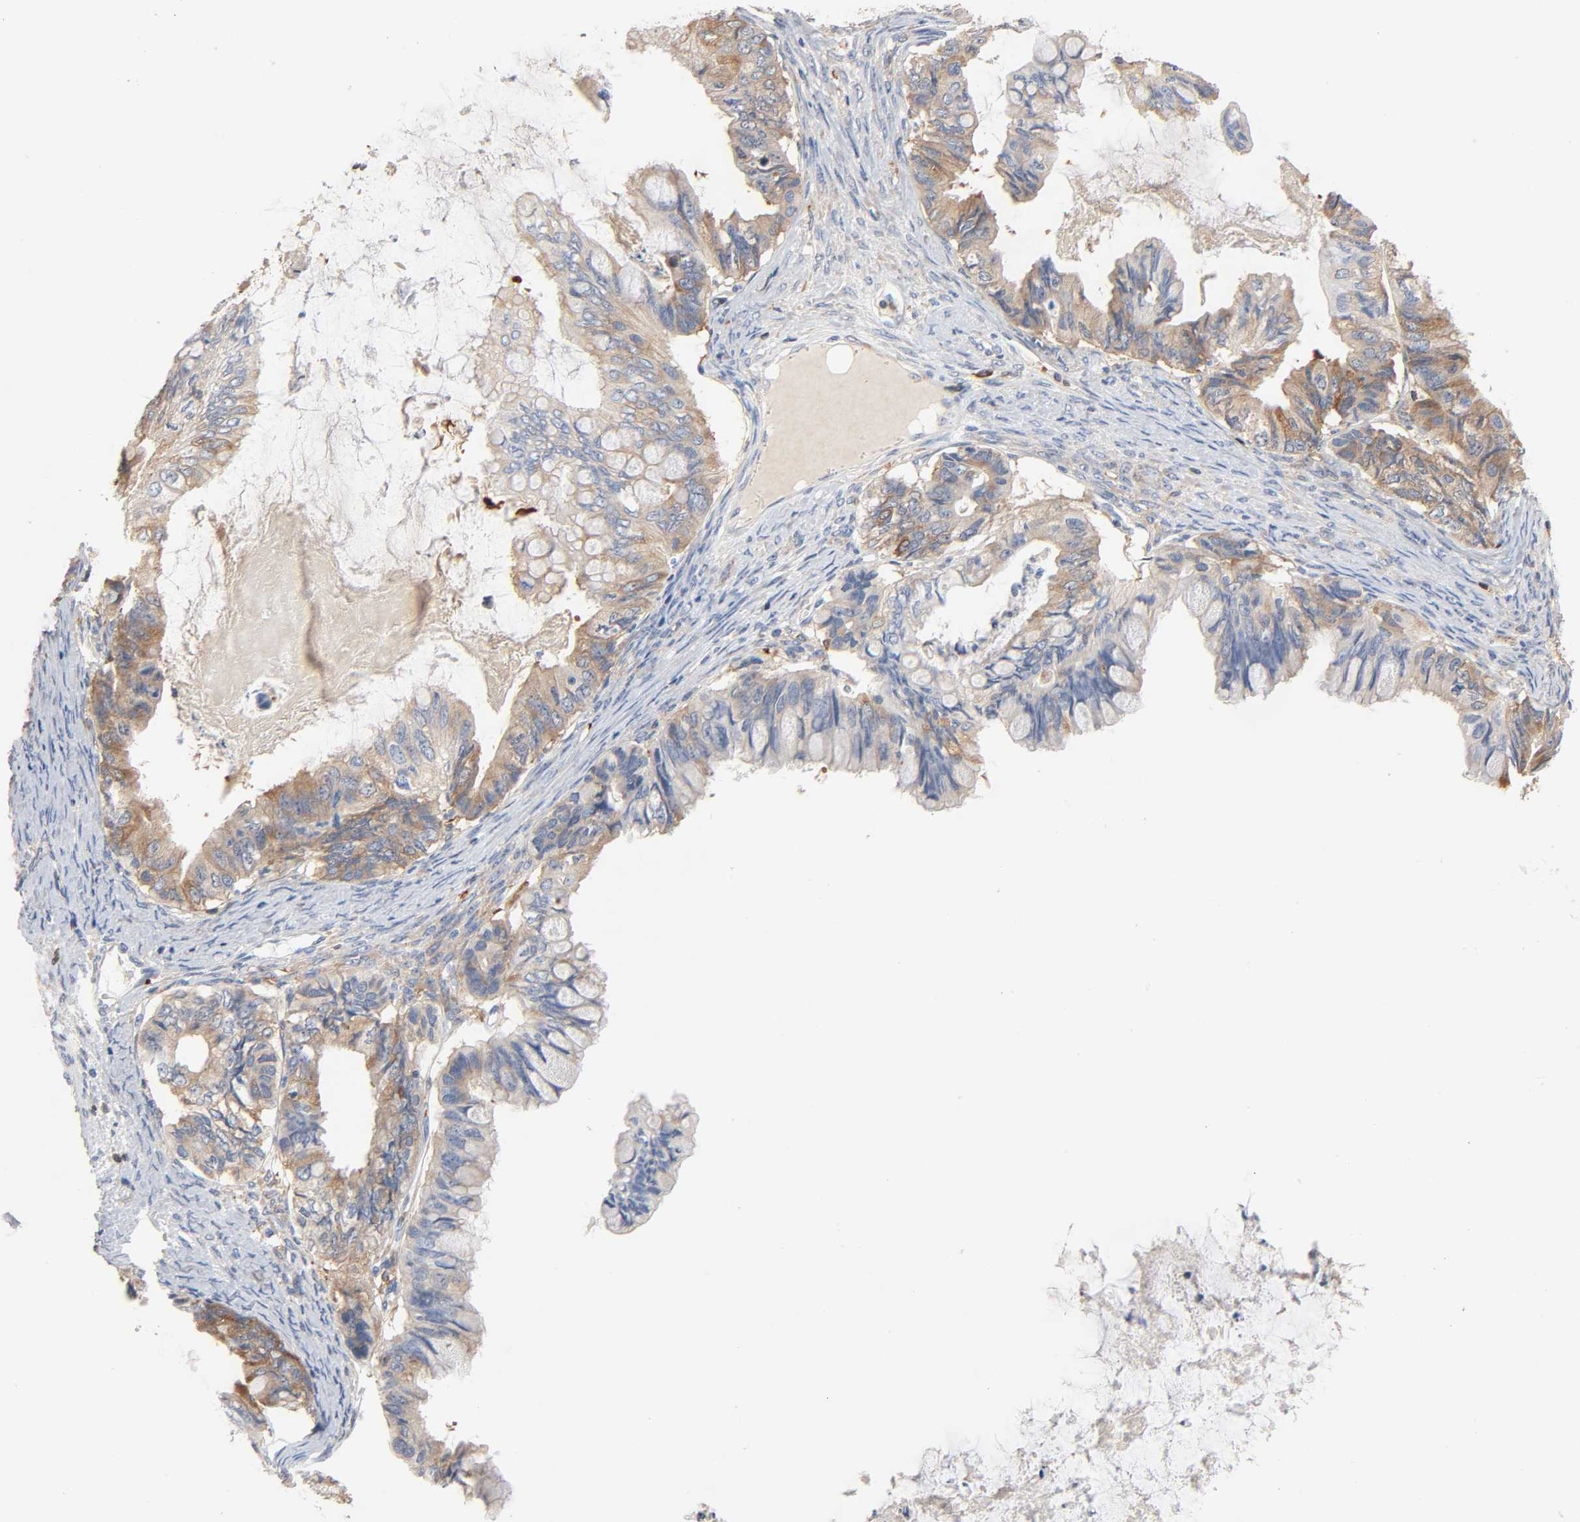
{"staining": {"intensity": "moderate", "quantity": "25%-75%", "location": "cytoplasmic/membranous"}, "tissue": "ovarian cancer", "cell_type": "Tumor cells", "image_type": "cancer", "snomed": [{"axis": "morphology", "description": "Cystadenocarcinoma, mucinous, NOS"}, {"axis": "topography", "description": "Ovary"}], "caption": "DAB (3,3'-diaminobenzidine) immunohistochemical staining of human ovarian cancer (mucinous cystadenocarcinoma) exhibits moderate cytoplasmic/membranous protein staining in approximately 25%-75% of tumor cells.", "gene": "BIN1", "patient": {"sex": "female", "age": 80}}